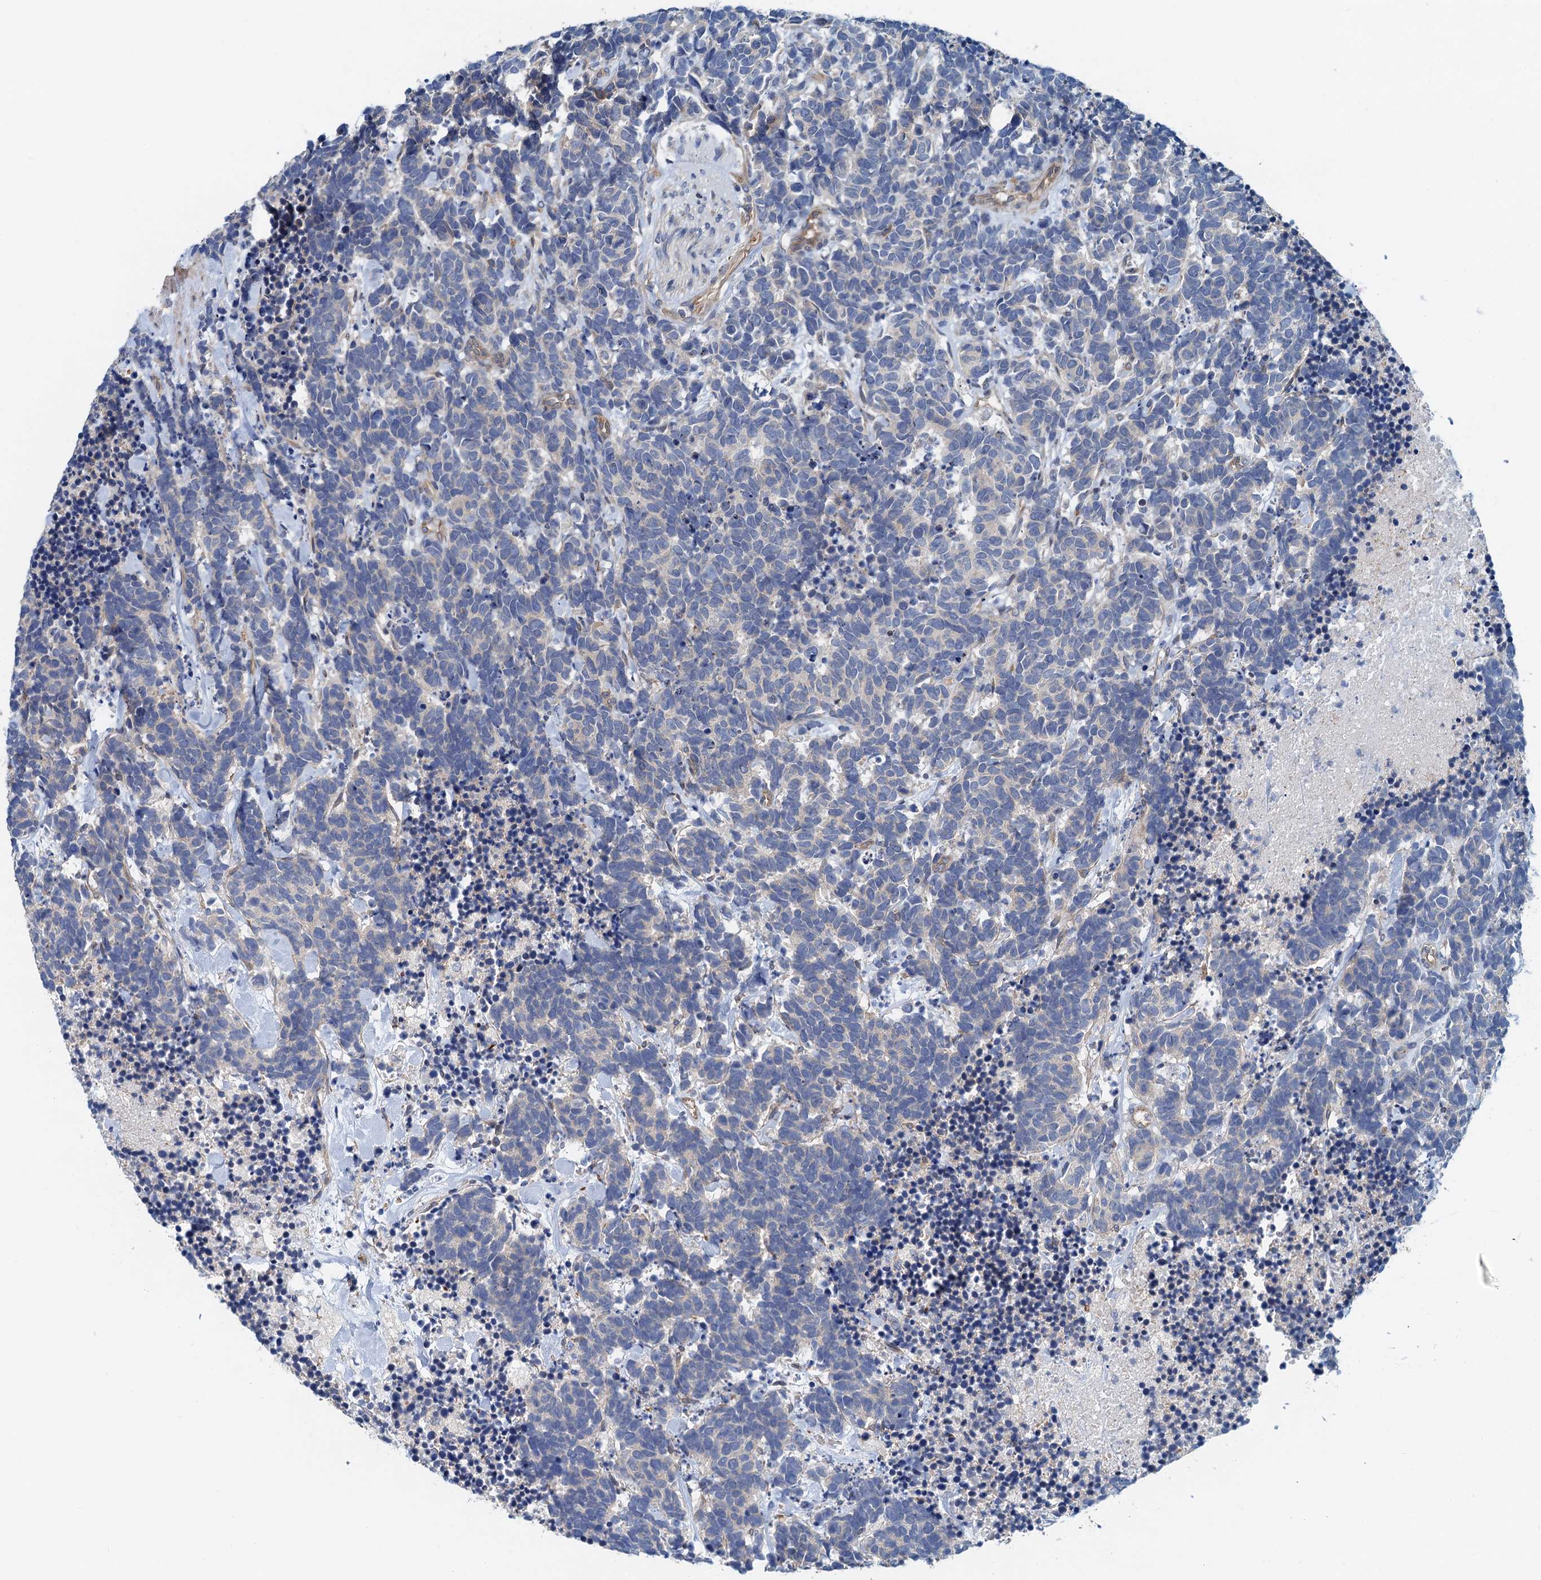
{"staining": {"intensity": "negative", "quantity": "none", "location": "none"}, "tissue": "carcinoid", "cell_type": "Tumor cells", "image_type": "cancer", "snomed": [{"axis": "morphology", "description": "Carcinoma, NOS"}, {"axis": "morphology", "description": "Carcinoid, malignant, NOS"}, {"axis": "topography", "description": "Prostate"}], "caption": "Immunohistochemical staining of carcinoid displays no significant staining in tumor cells.", "gene": "ROGDI", "patient": {"sex": "male", "age": 57}}